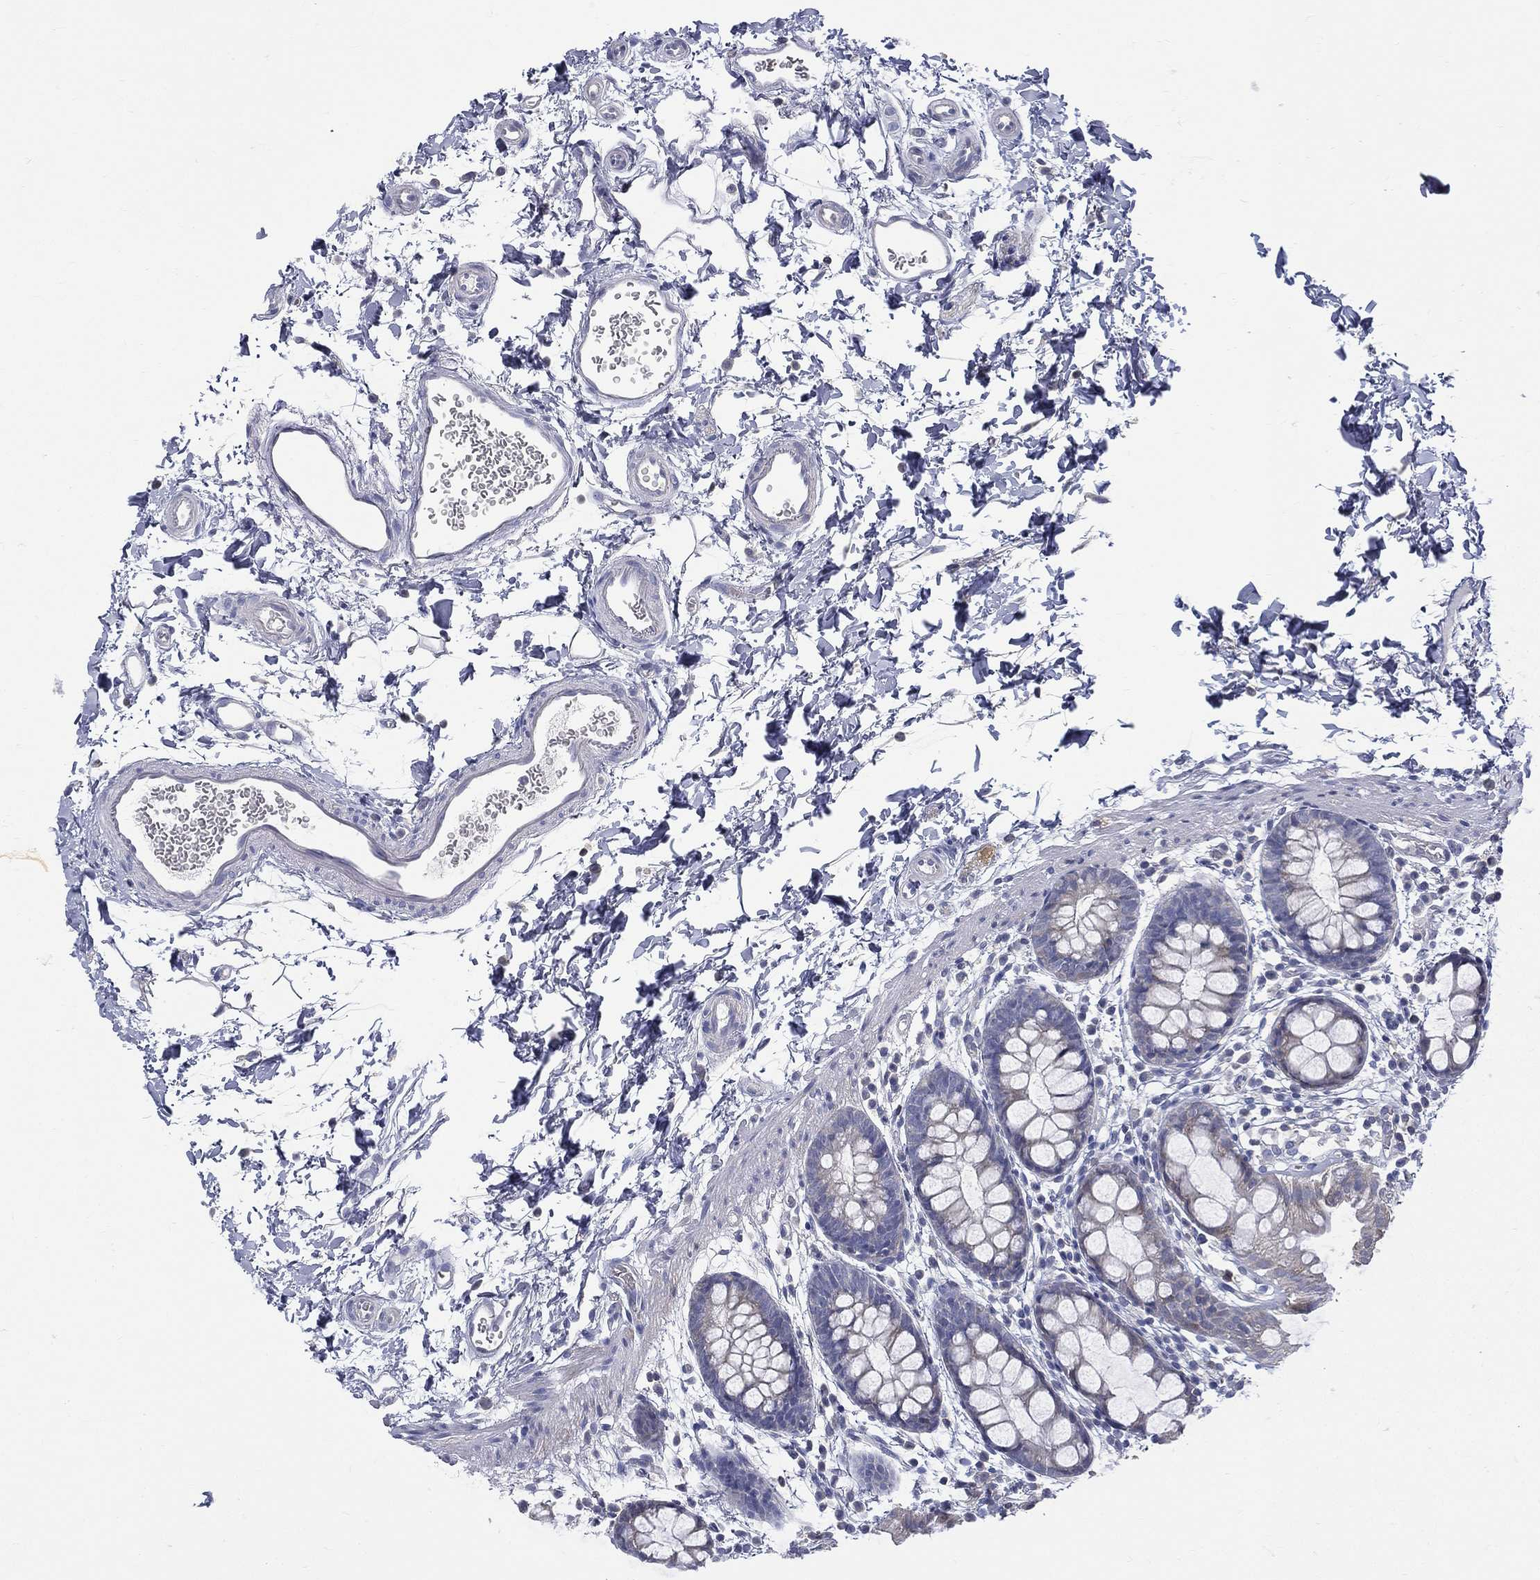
{"staining": {"intensity": "weak", "quantity": "<25%", "location": "cytoplasmic/membranous"}, "tissue": "rectum", "cell_type": "Glandular cells", "image_type": "normal", "snomed": [{"axis": "morphology", "description": "Normal tissue, NOS"}, {"axis": "topography", "description": "Rectum"}], "caption": "Micrograph shows no protein expression in glandular cells of benign rectum.", "gene": "ETNPPL", "patient": {"sex": "male", "age": 57}}